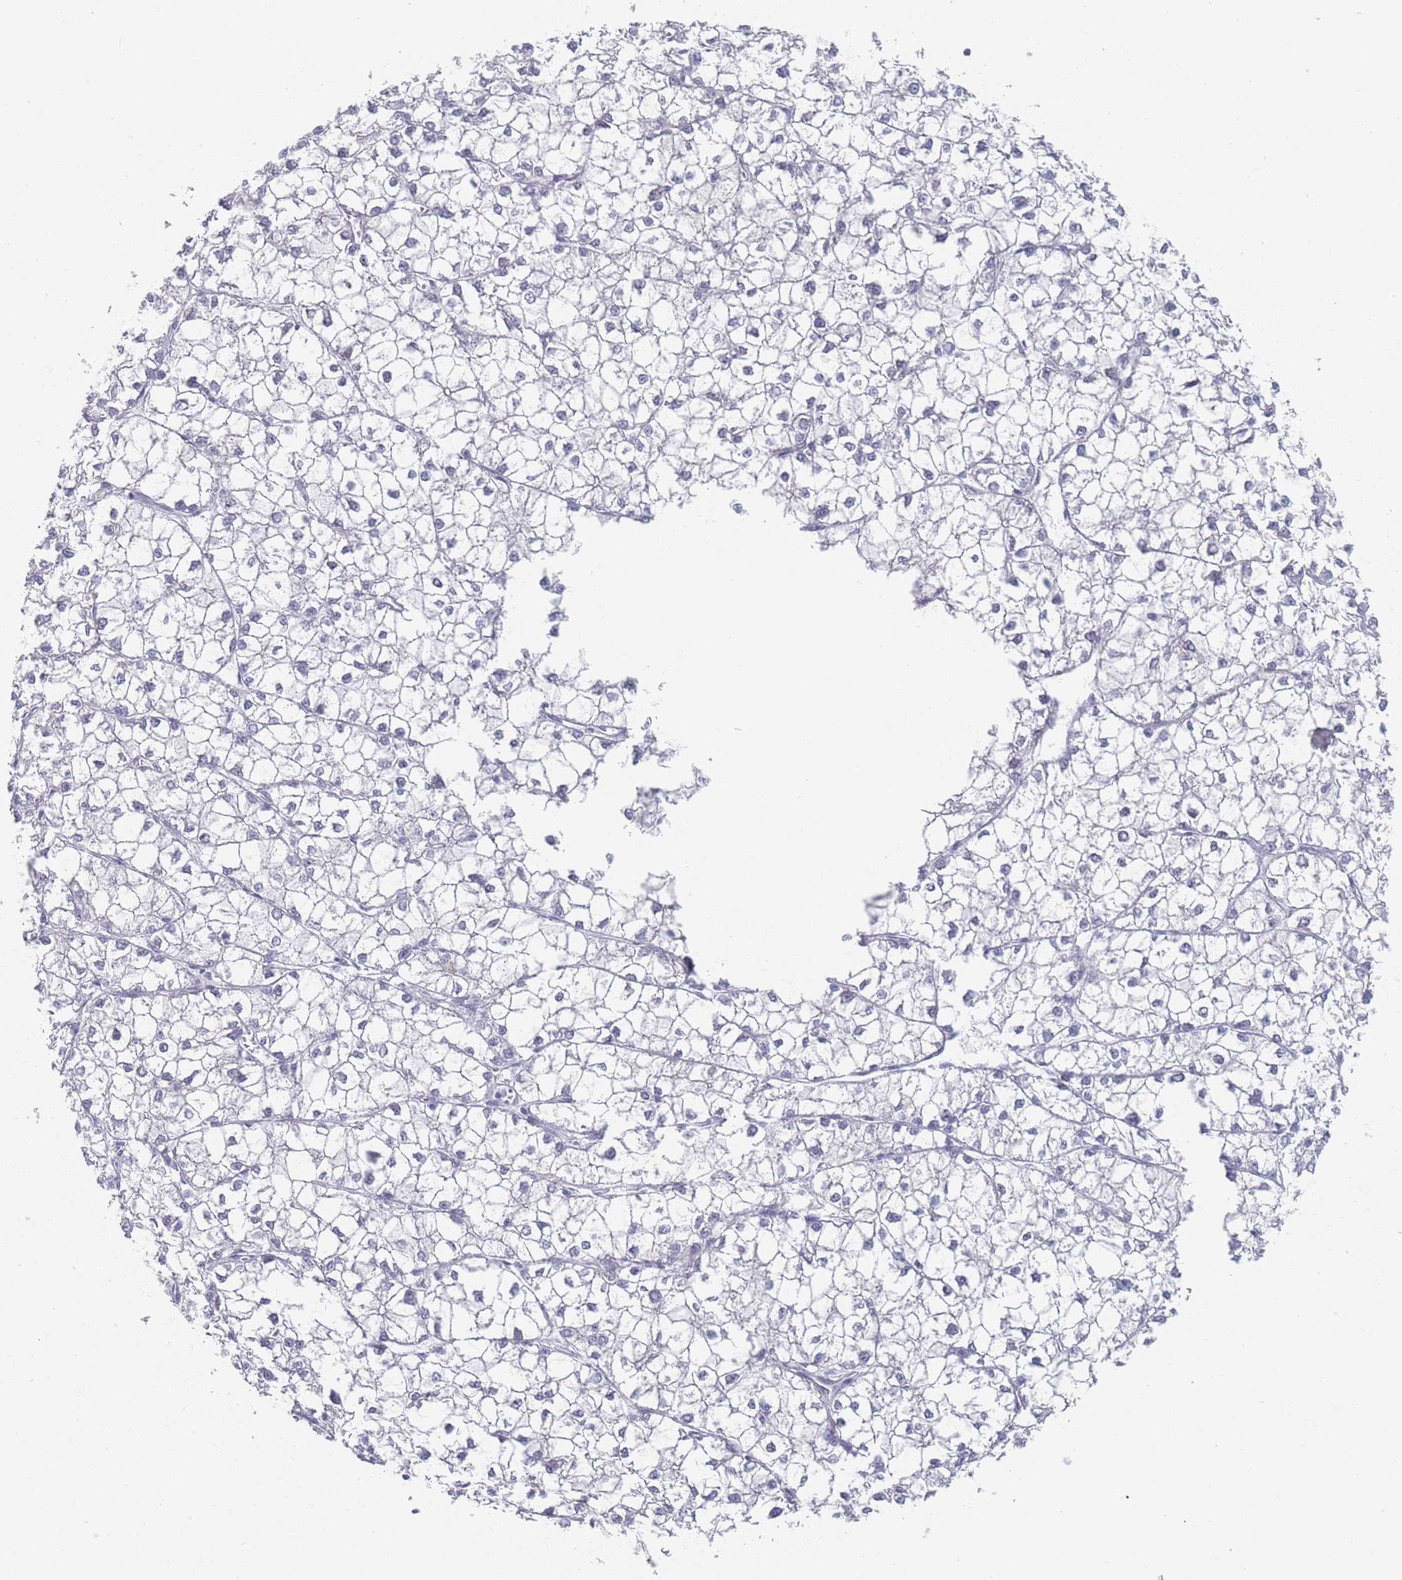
{"staining": {"intensity": "negative", "quantity": "none", "location": "none"}, "tissue": "liver cancer", "cell_type": "Tumor cells", "image_type": "cancer", "snomed": [{"axis": "morphology", "description": "Carcinoma, Hepatocellular, NOS"}, {"axis": "topography", "description": "Liver"}], "caption": "This is an immunohistochemistry histopathology image of human liver cancer. There is no positivity in tumor cells.", "gene": "RNF8", "patient": {"sex": "female", "age": 43}}